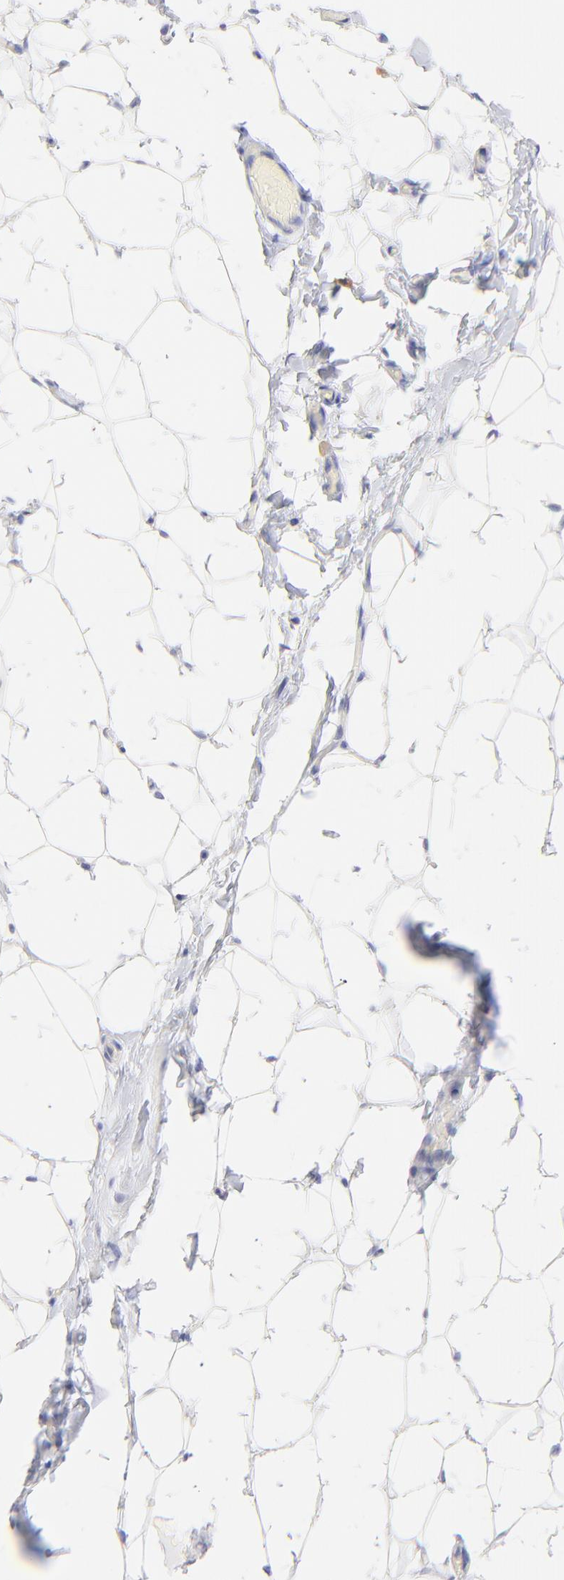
{"staining": {"intensity": "negative", "quantity": "none", "location": "none"}, "tissue": "adipose tissue", "cell_type": "Adipocytes", "image_type": "normal", "snomed": [{"axis": "morphology", "description": "Normal tissue, NOS"}, {"axis": "topography", "description": "Soft tissue"}], "caption": "DAB (3,3'-diaminobenzidine) immunohistochemical staining of normal adipose tissue reveals no significant positivity in adipocytes.", "gene": "EBP", "patient": {"sex": "male", "age": 26}}